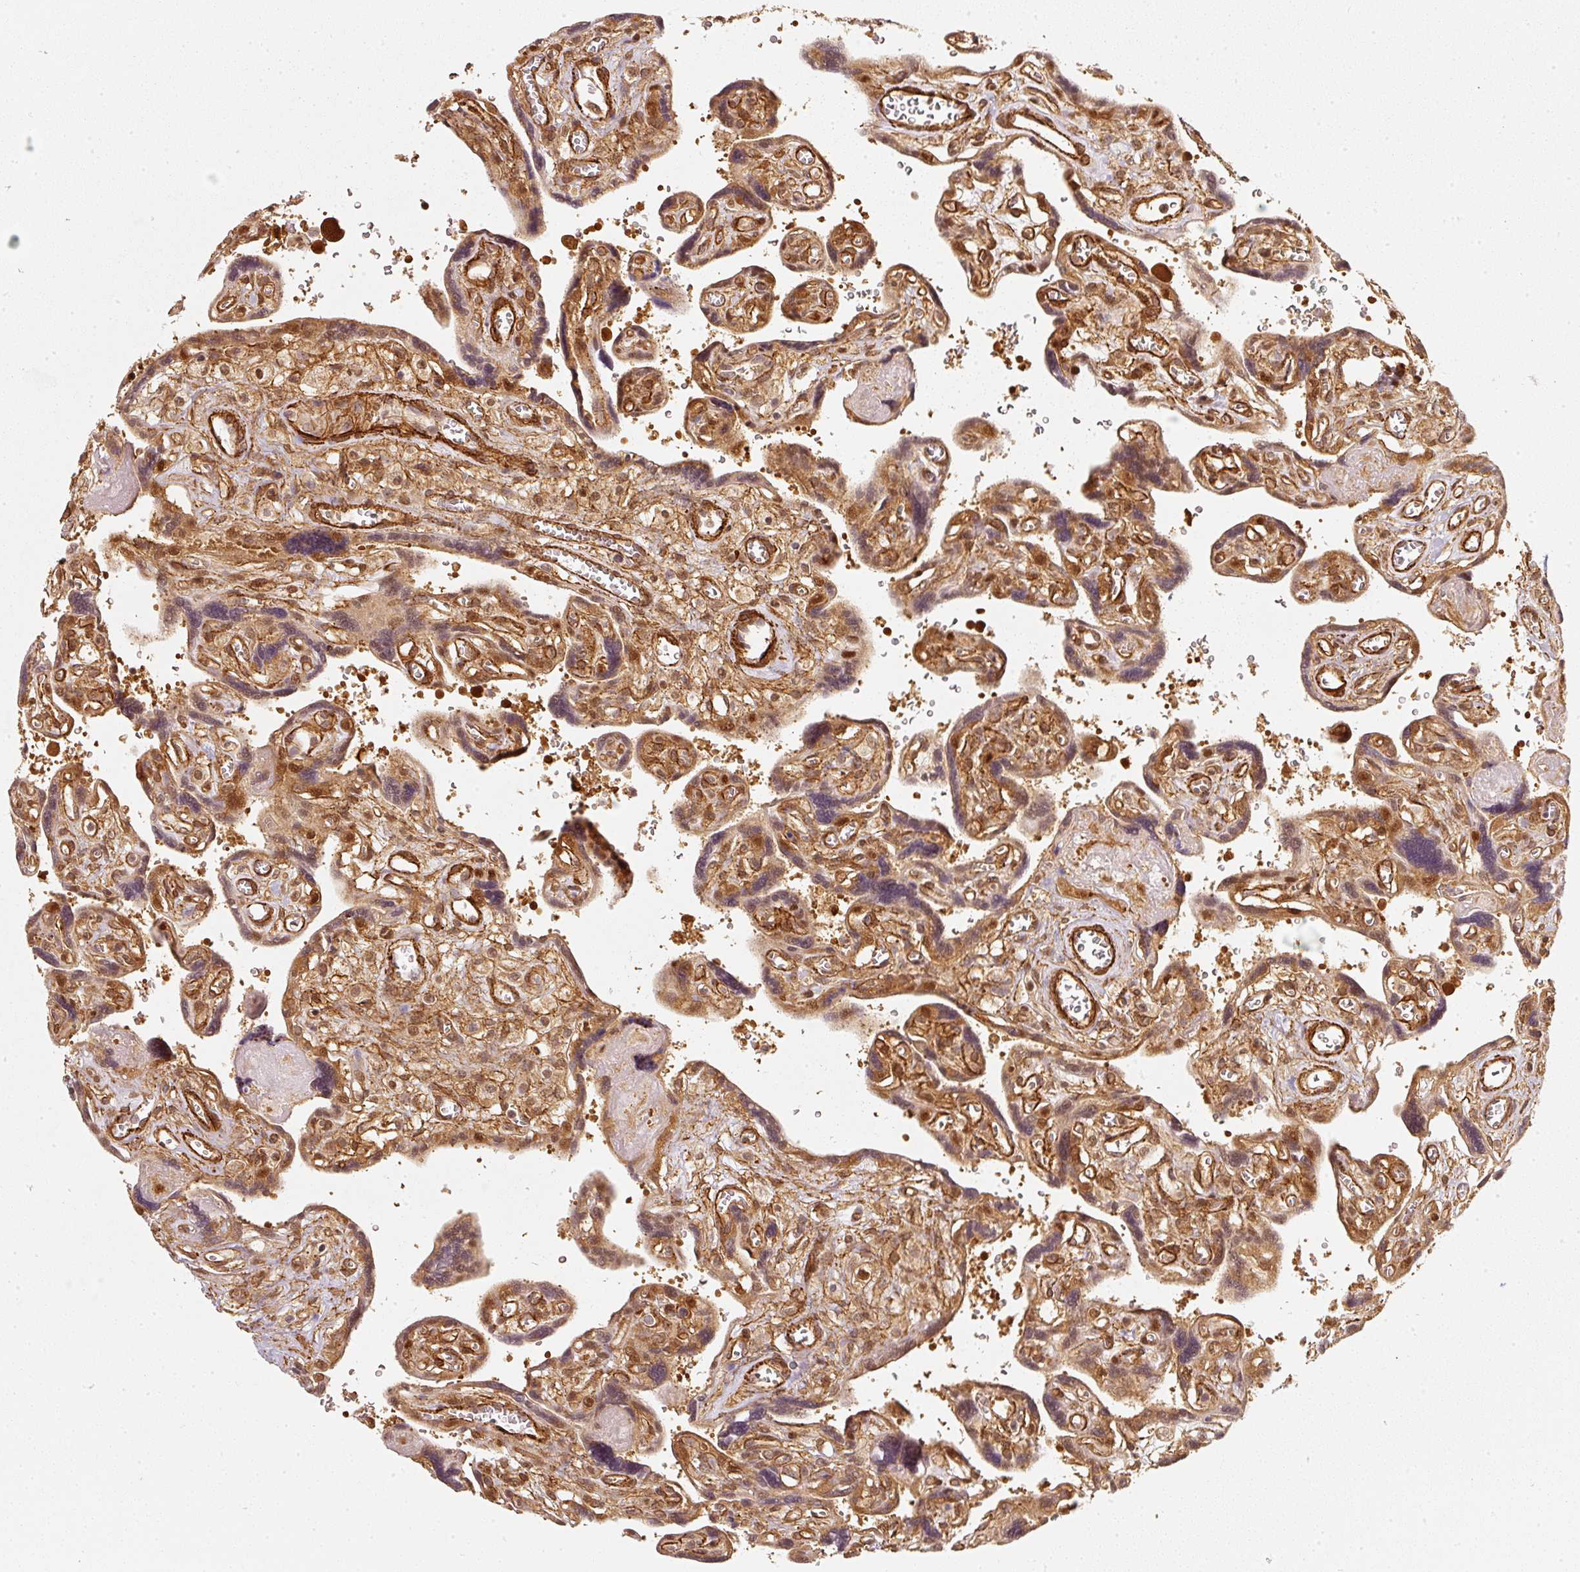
{"staining": {"intensity": "moderate", "quantity": ">75%", "location": "cytoplasmic/membranous"}, "tissue": "placenta", "cell_type": "Trophoblastic cells", "image_type": "normal", "snomed": [{"axis": "morphology", "description": "Normal tissue, NOS"}, {"axis": "topography", "description": "Placenta"}], "caption": "A high-resolution micrograph shows immunohistochemistry (IHC) staining of unremarkable placenta, which demonstrates moderate cytoplasmic/membranous staining in about >75% of trophoblastic cells. The protein is stained brown, and the nuclei are stained in blue (DAB IHC with brightfield microscopy, high magnification).", "gene": "PSMD1", "patient": {"sex": "female", "age": 39}}